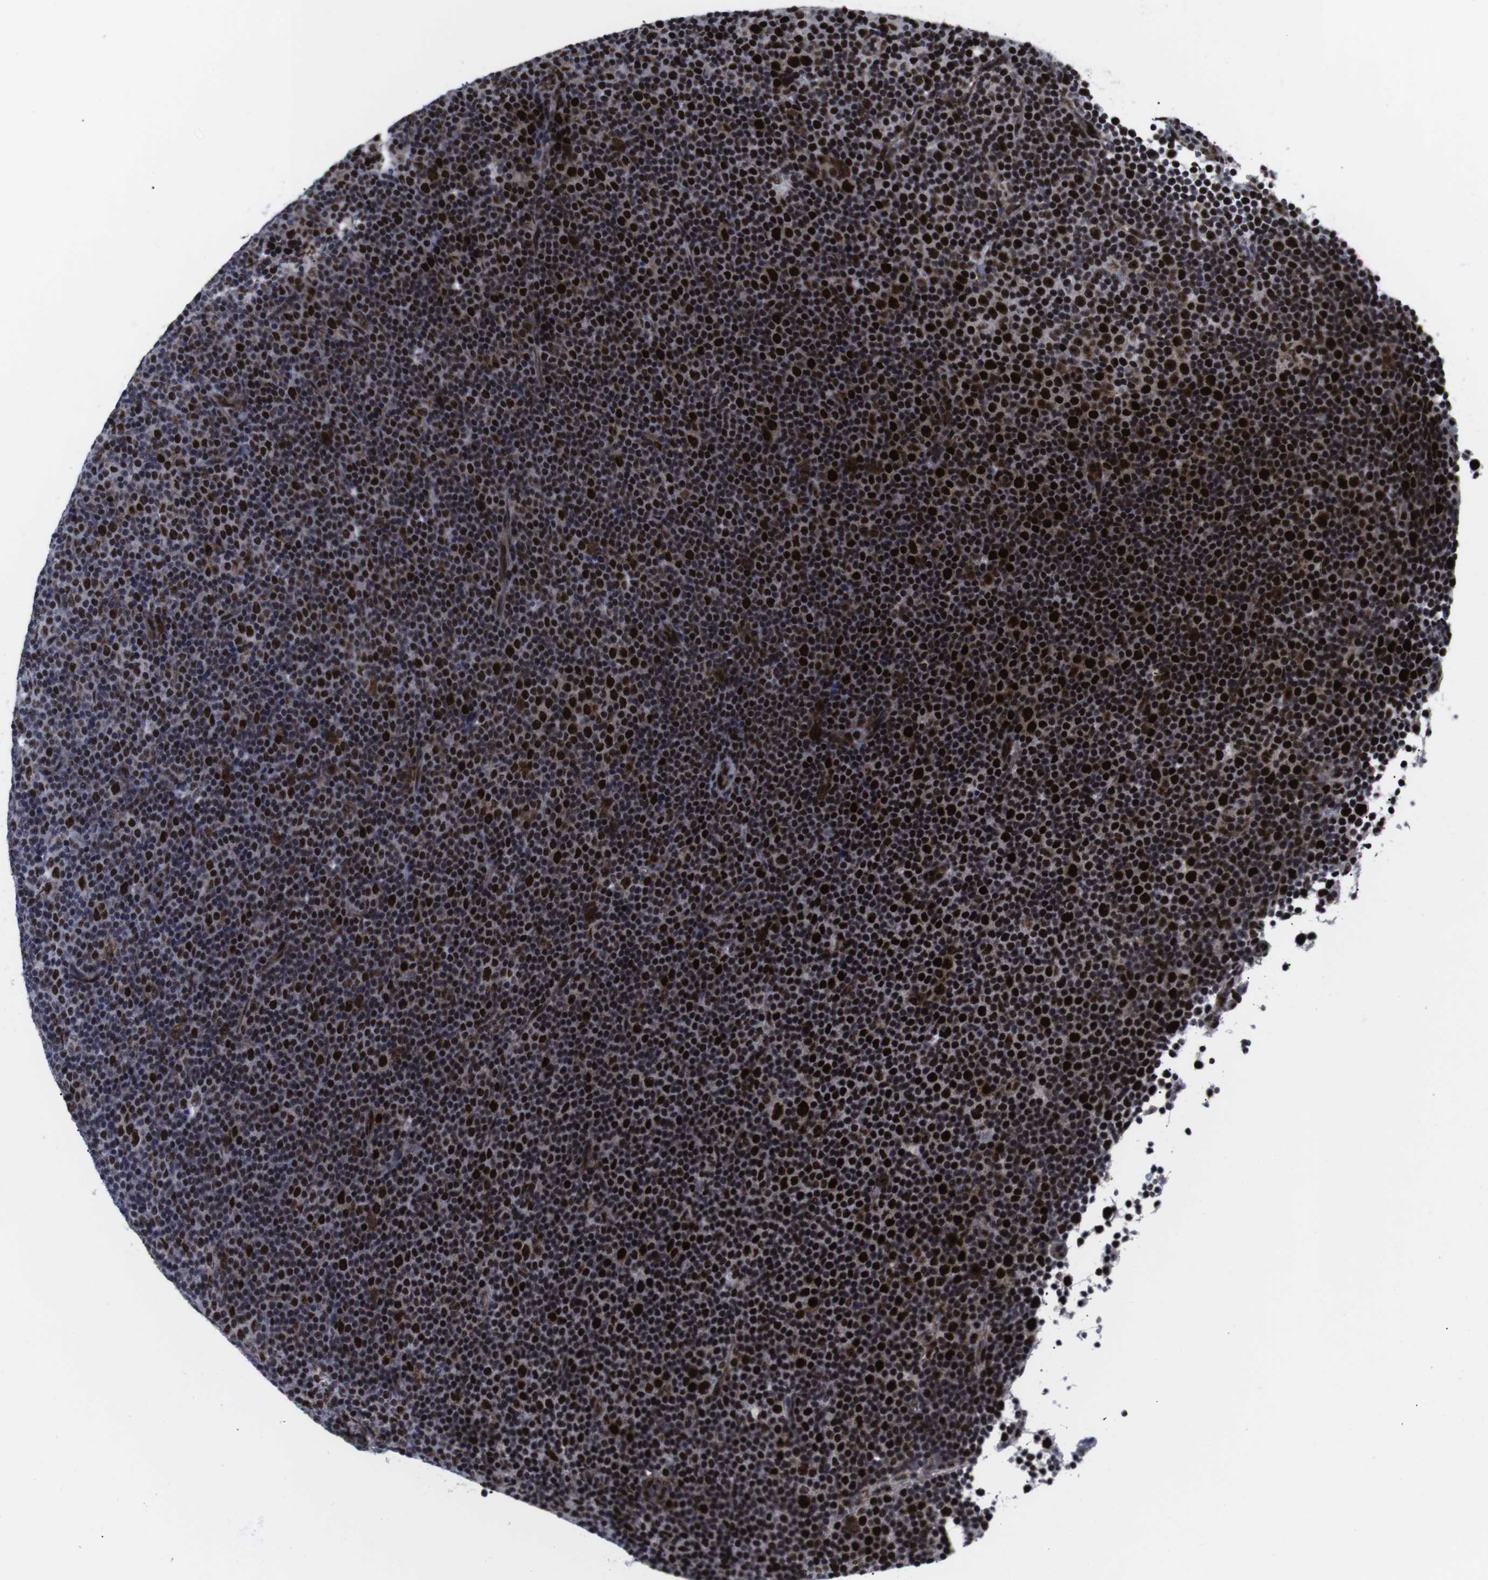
{"staining": {"intensity": "strong", "quantity": ">75%", "location": "nuclear"}, "tissue": "lymphoma", "cell_type": "Tumor cells", "image_type": "cancer", "snomed": [{"axis": "morphology", "description": "Malignant lymphoma, non-Hodgkin's type, Low grade"}, {"axis": "topography", "description": "Lymph node"}], "caption": "Immunohistochemistry (IHC) staining of lymphoma, which displays high levels of strong nuclear expression in about >75% of tumor cells indicating strong nuclear protein staining. The staining was performed using DAB (3,3'-diaminobenzidine) (brown) for protein detection and nuclei were counterstained in hematoxylin (blue).", "gene": "MLH1", "patient": {"sex": "female", "age": 67}}